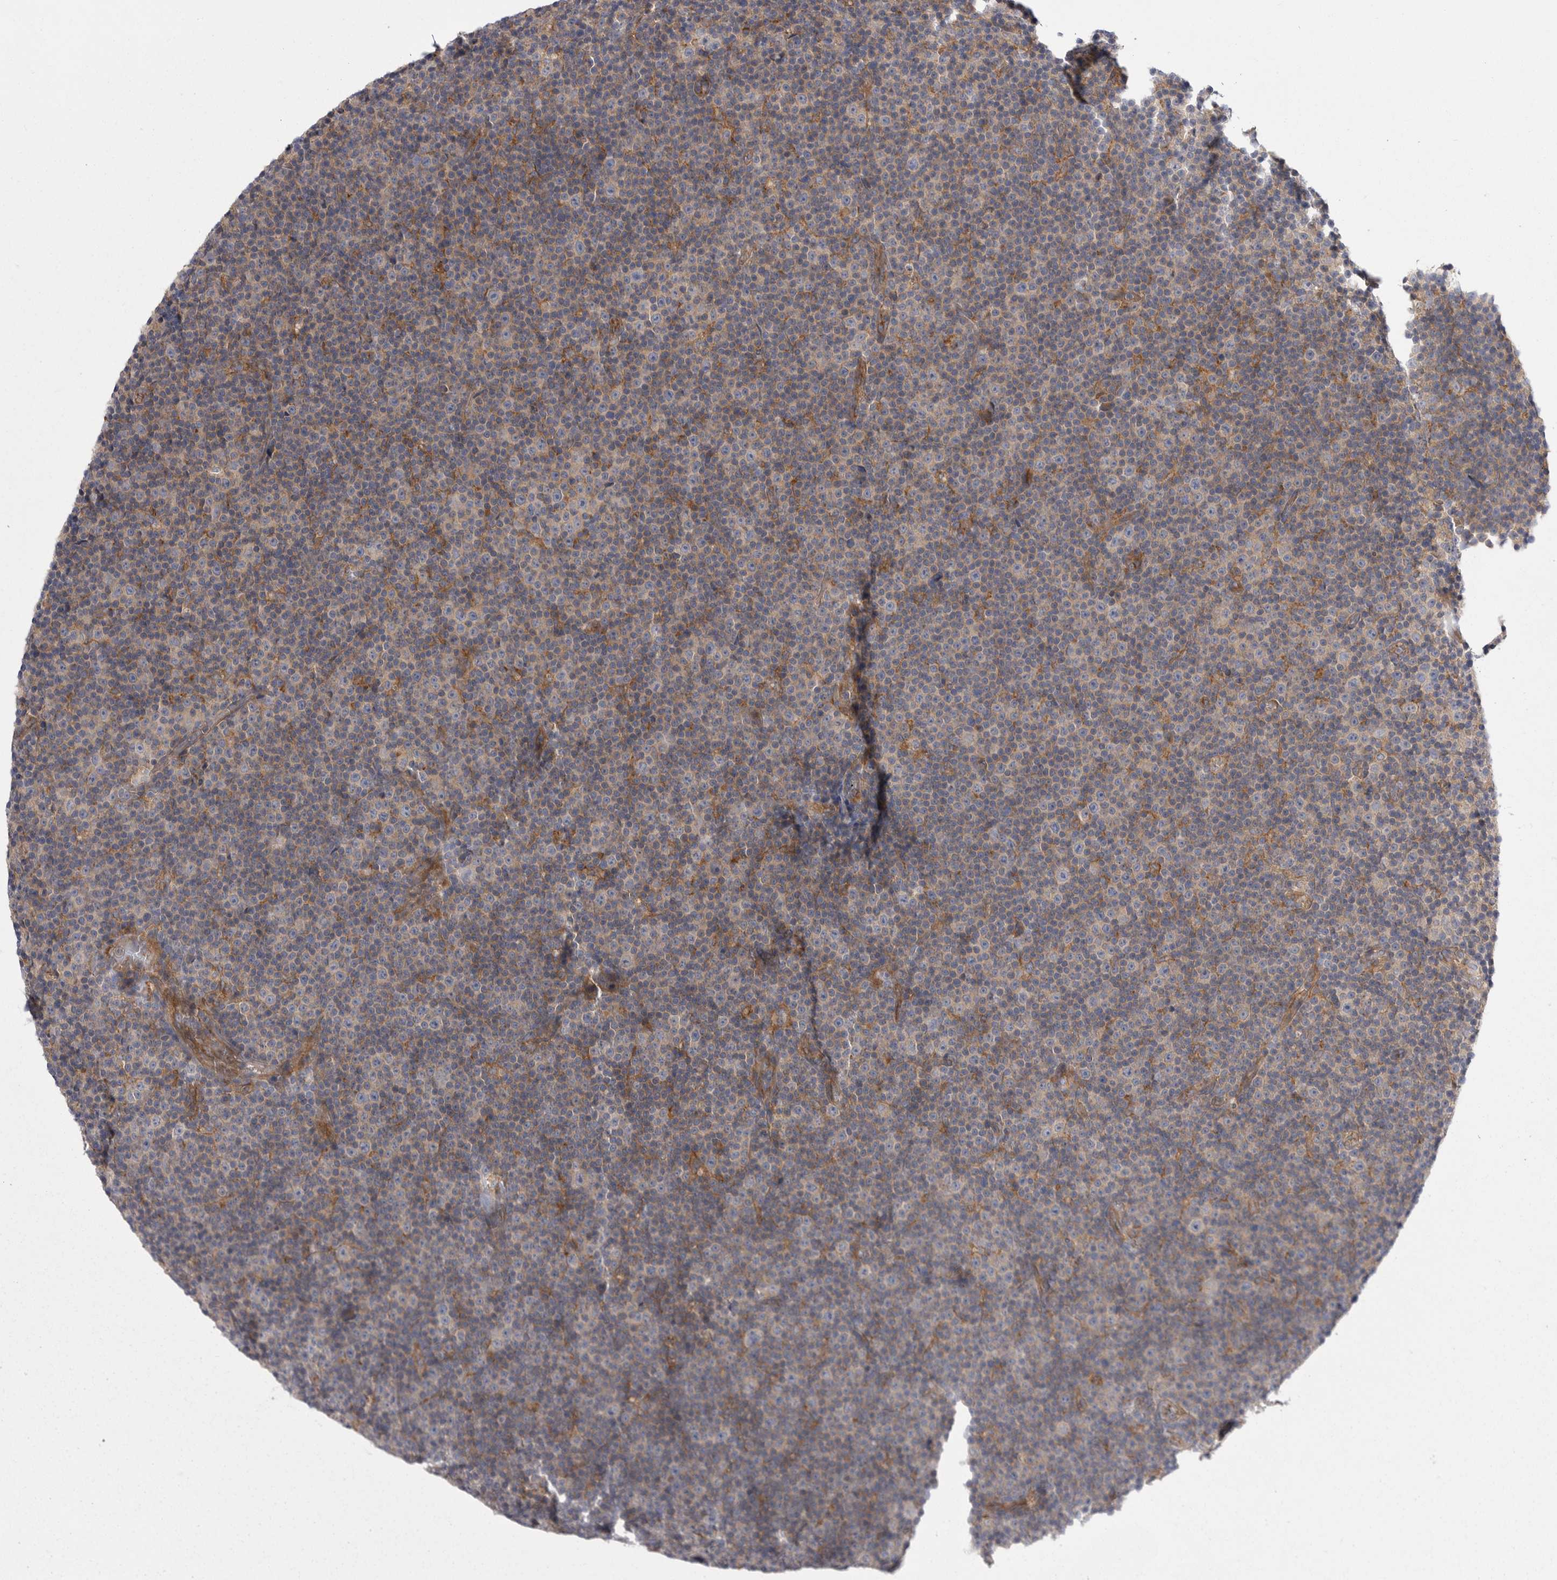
{"staining": {"intensity": "weak", "quantity": "<25%", "location": "cytoplasmic/membranous"}, "tissue": "lymphoma", "cell_type": "Tumor cells", "image_type": "cancer", "snomed": [{"axis": "morphology", "description": "Malignant lymphoma, non-Hodgkin's type, Low grade"}, {"axis": "topography", "description": "Lymph node"}], "caption": "DAB immunohistochemical staining of human low-grade malignant lymphoma, non-Hodgkin's type shows no significant staining in tumor cells.", "gene": "OSBPL9", "patient": {"sex": "female", "age": 67}}